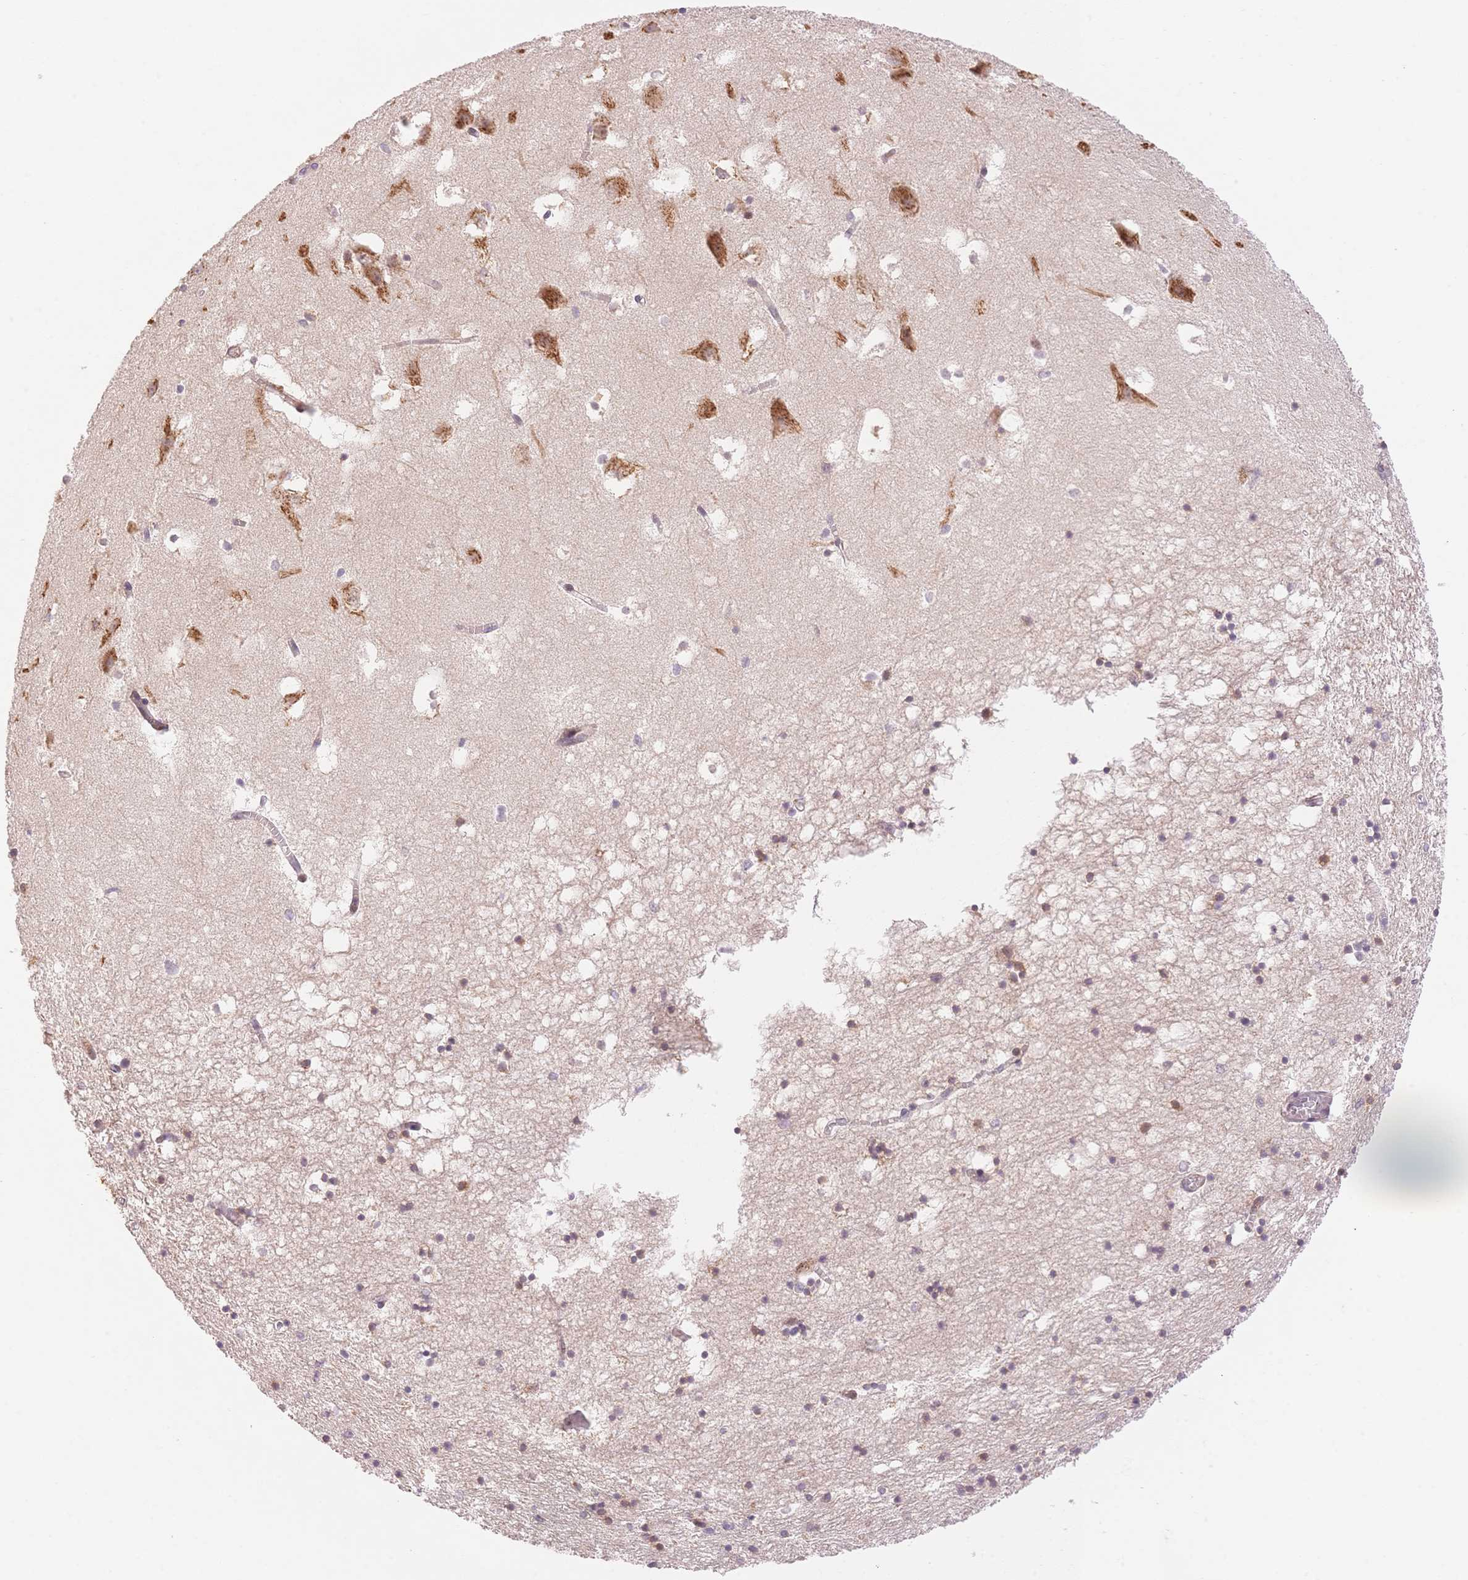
{"staining": {"intensity": "weak", "quantity": "<25%", "location": "cytoplasmic/membranous"}, "tissue": "hippocampus", "cell_type": "Glial cells", "image_type": "normal", "snomed": [{"axis": "morphology", "description": "Normal tissue, NOS"}, {"axis": "topography", "description": "Hippocampus"}], "caption": "The image reveals no significant positivity in glial cells of hippocampus.", "gene": "STK39", "patient": {"sex": "male", "age": 58}}